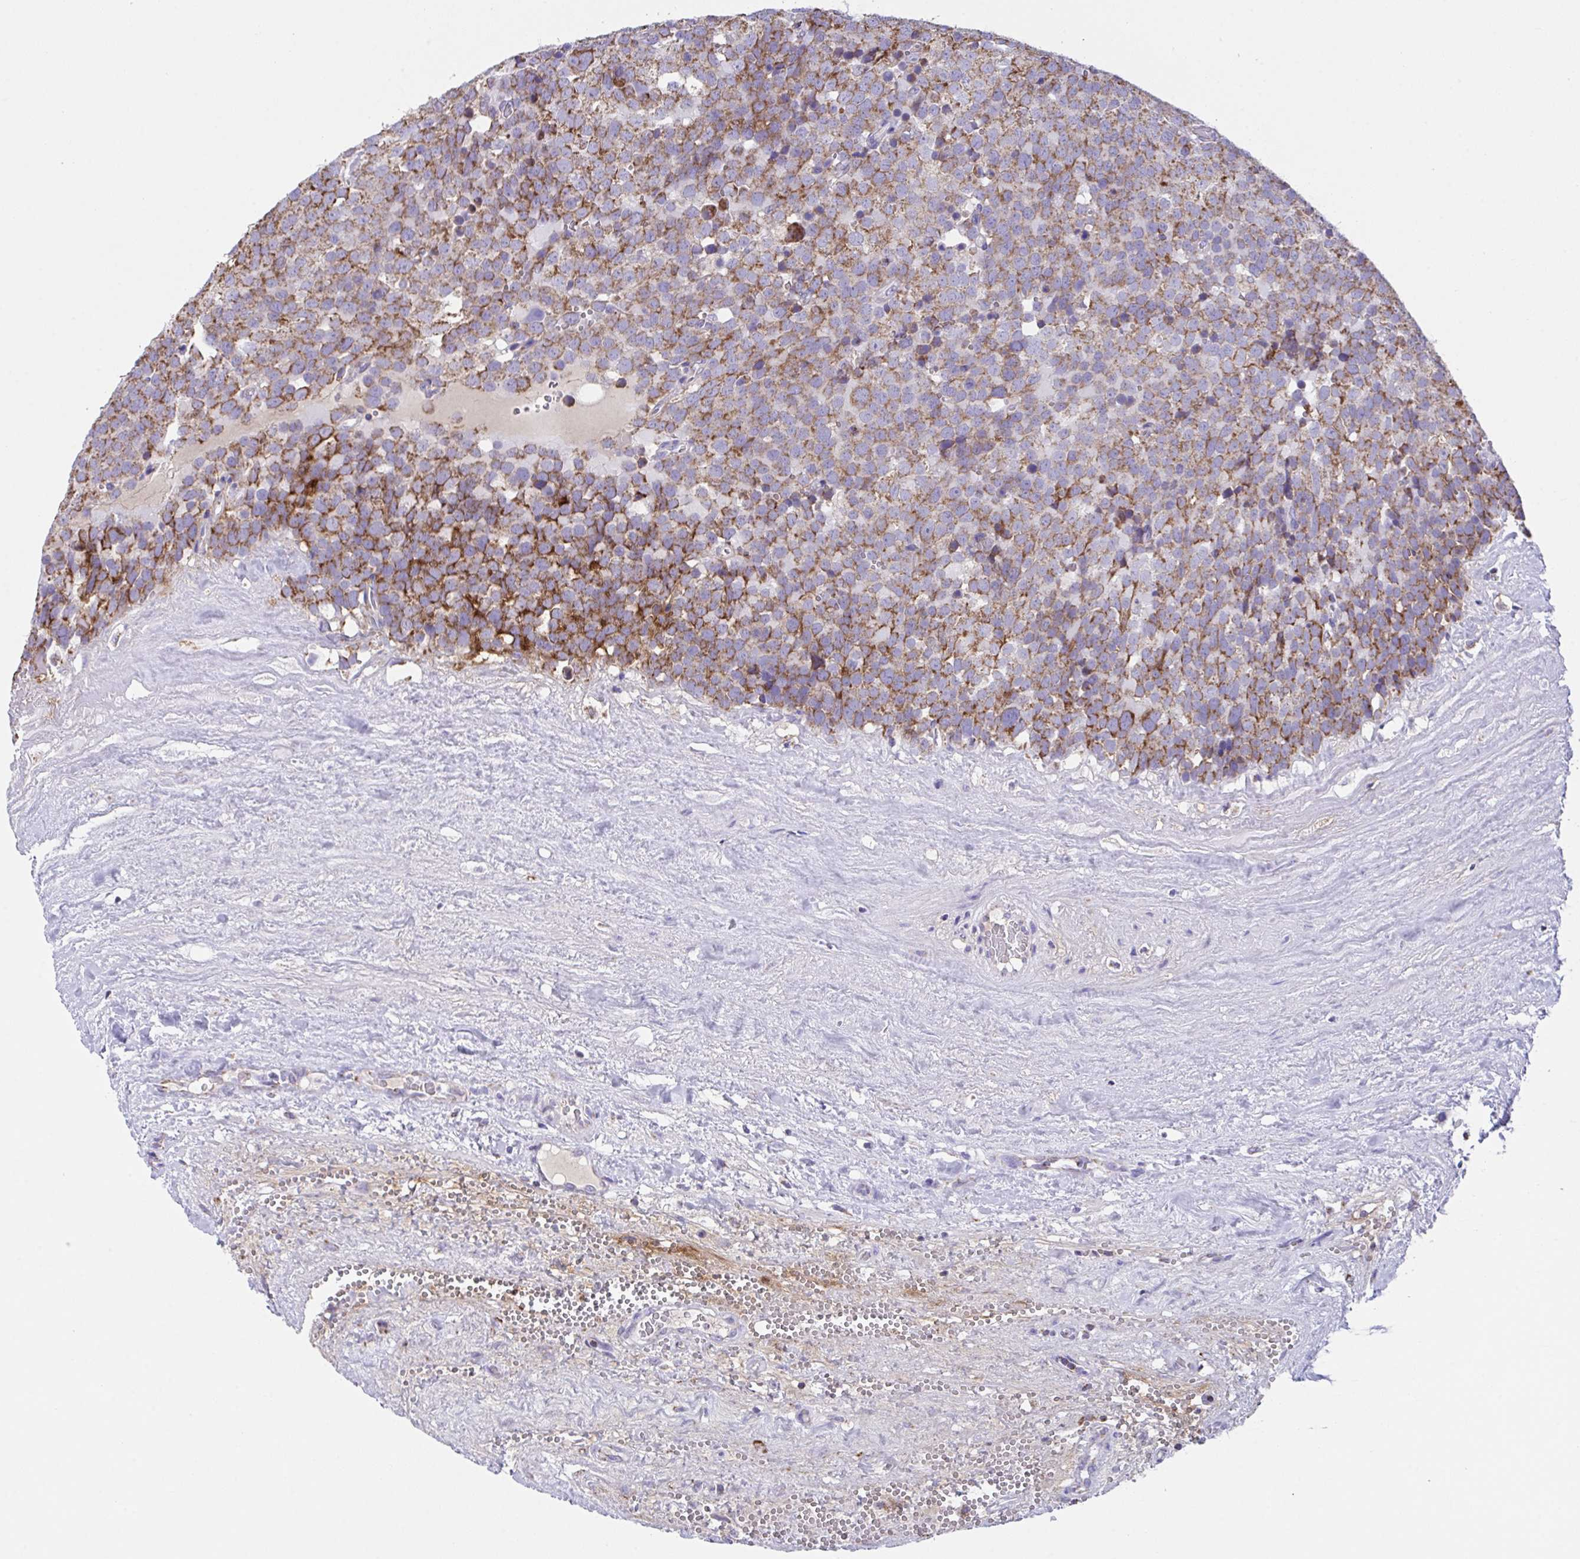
{"staining": {"intensity": "moderate", "quantity": ">75%", "location": "cytoplasmic/membranous"}, "tissue": "testis cancer", "cell_type": "Tumor cells", "image_type": "cancer", "snomed": [{"axis": "morphology", "description": "Seminoma, NOS"}, {"axis": "topography", "description": "Testis"}], "caption": "Immunohistochemistry staining of testis cancer (seminoma), which shows medium levels of moderate cytoplasmic/membranous expression in approximately >75% of tumor cells indicating moderate cytoplasmic/membranous protein expression. The staining was performed using DAB (3,3'-diaminobenzidine) (brown) for protein detection and nuclei were counterstained in hematoxylin (blue).", "gene": "PCMTD2", "patient": {"sex": "male", "age": 71}}